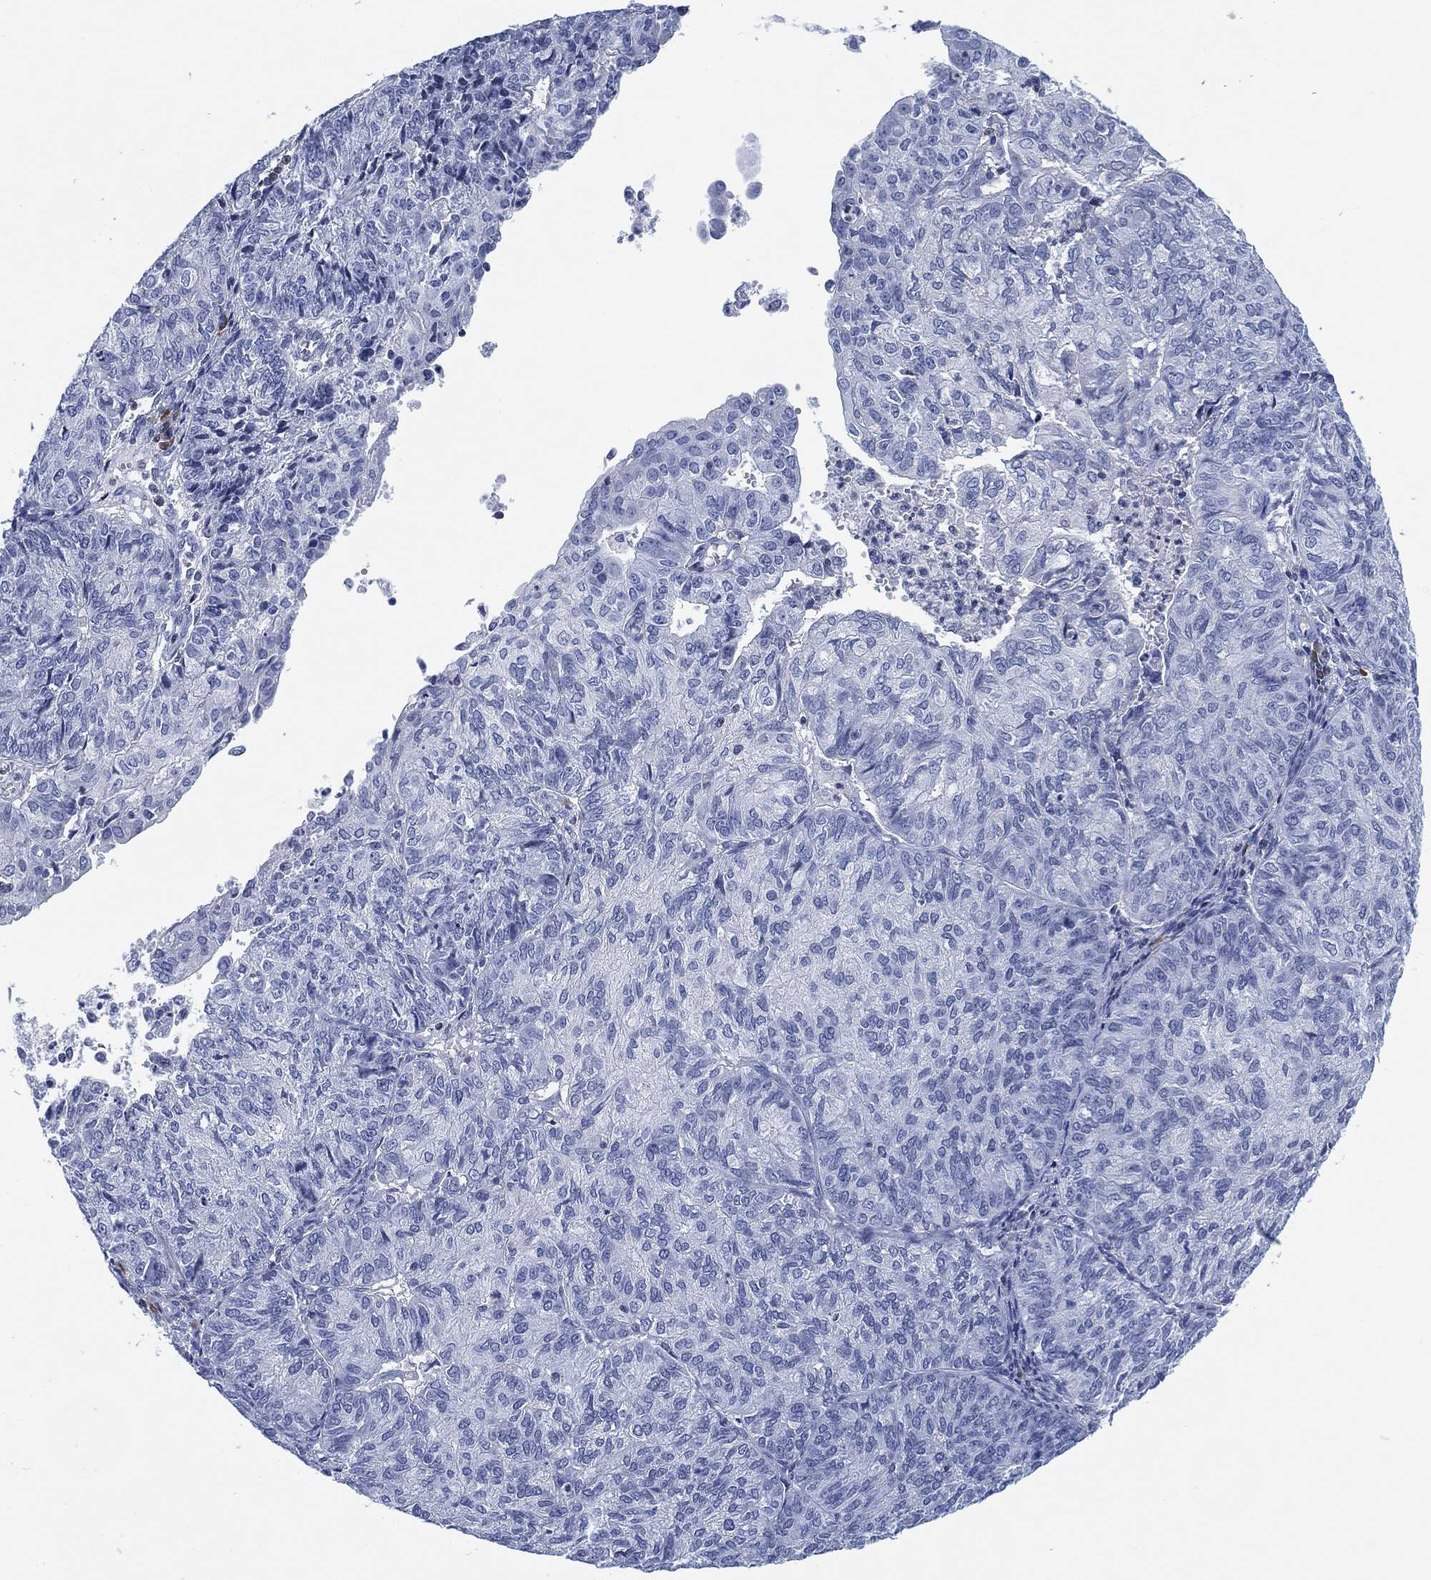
{"staining": {"intensity": "negative", "quantity": "none", "location": "none"}, "tissue": "endometrial cancer", "cell_type": "Tumor cells", "image_type": "cancer", "snomed": [{"axis": "morphology", "description": "Adenocarcinoma, NOS"}, {"axis": "topography", "description": "Endometrium"}], "caption": "This is an immunohistochemistry (IHC) image of human endometrial adenocarcinoma. There is no positivity in tumor cells.", "gene": "FYB1", "patient": {"sex": "female", "age": 82}}